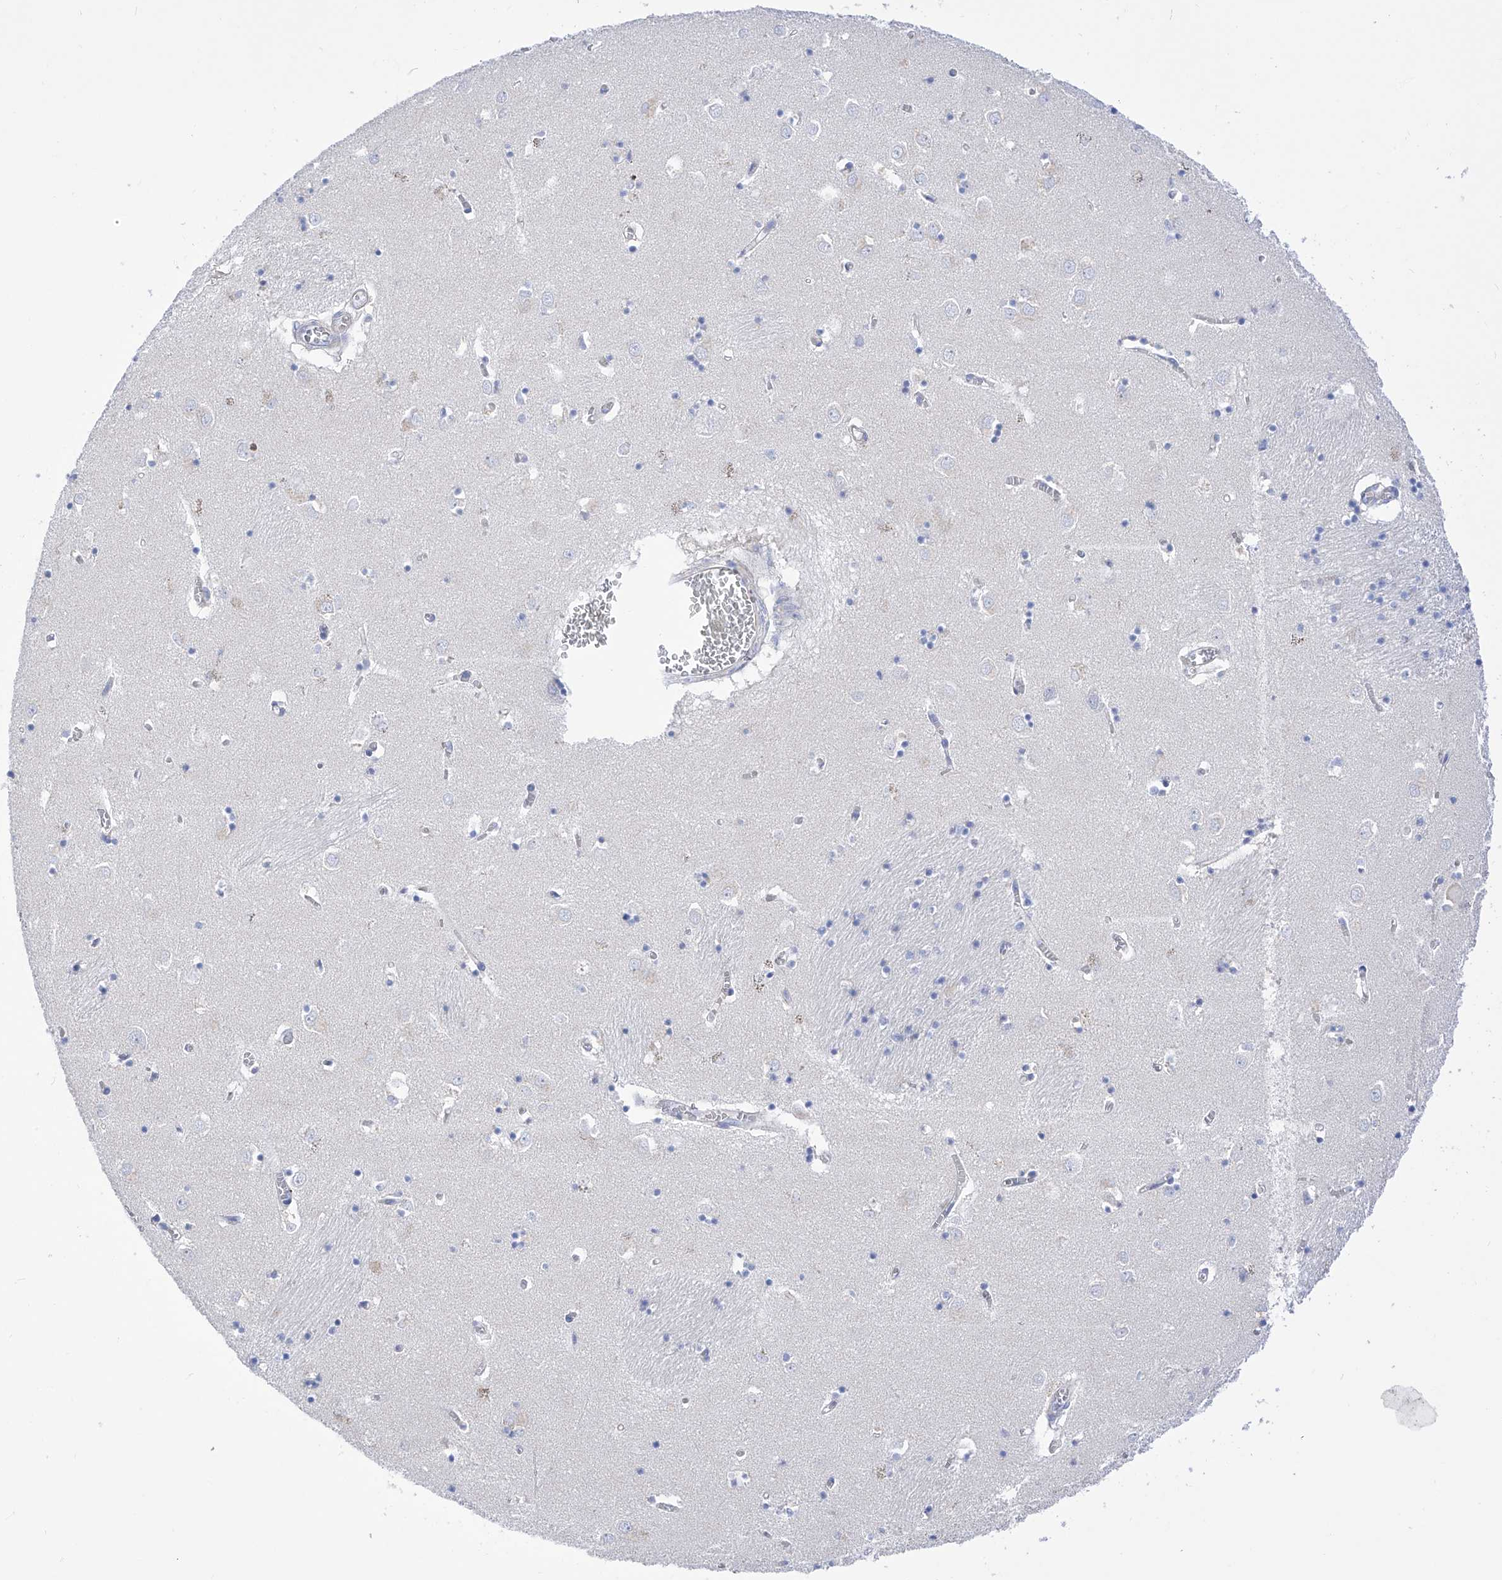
{"staining": {"intensity": "negative", "quantity": "none", "location": "none"}, "tissue": "caudate", "cell_type": "Glial cells", "image_type": "normal", "snomed": [{"axis": "morphology", "description": "Normal tissue, NOS"}, {"axis": "topography", "description": "Lateral ventricle wall"}], "caption": "Immunohistochemistry image of unremarkable caudate stained for a protein (brown), which exhibits no staining in glial cells.", "gene": "FLG", "patient": {"sex": "male", "age": 70}}